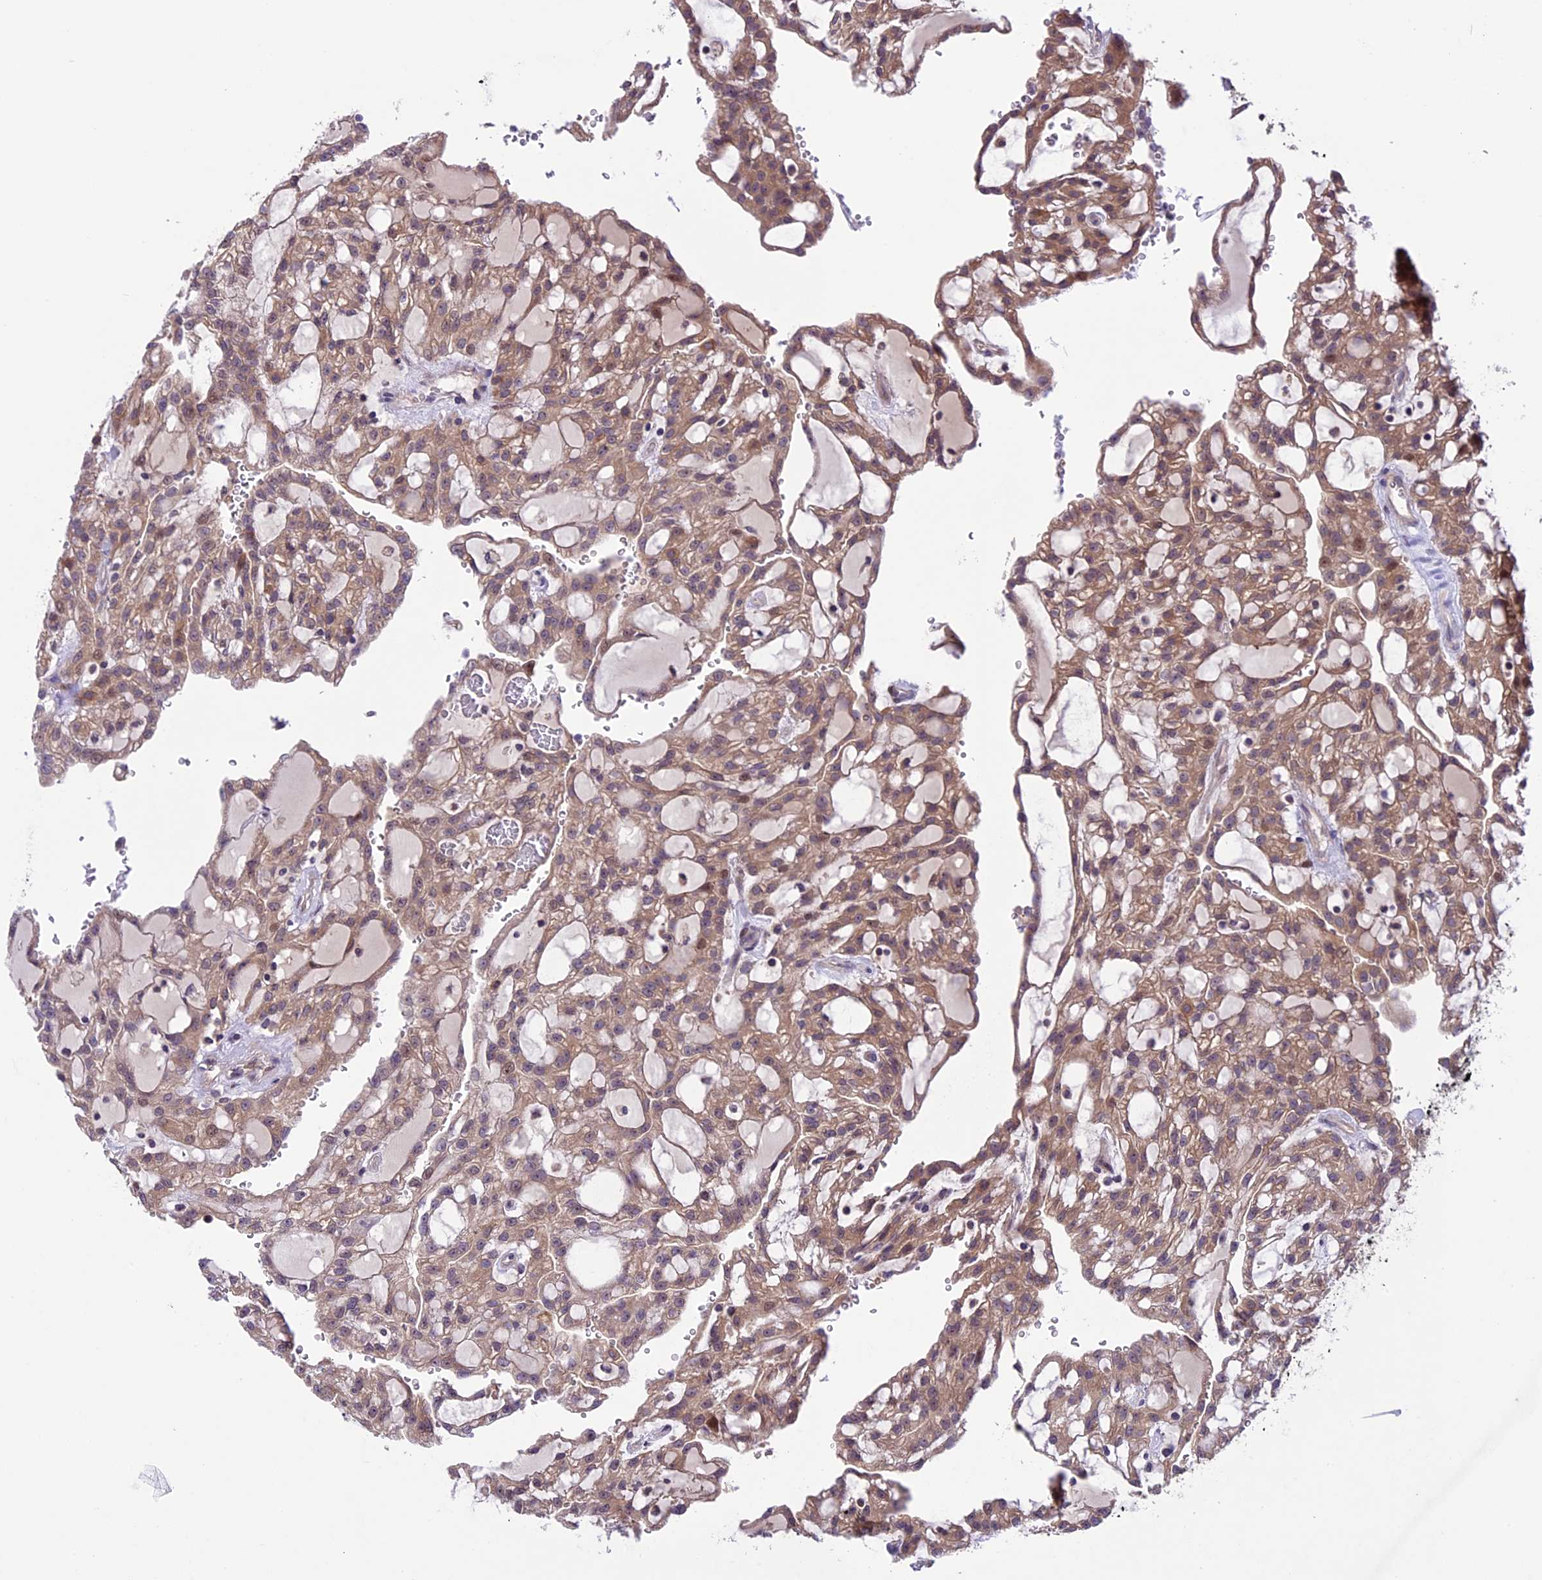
{"staining": {"intensity": "moderate", "quantity": ">75%", "location": "cytoplasmic/membranous"}, "tissue": "renal cancer", "cell_type": "Tumor cells", "image_type": "cancer", "snomed": [{"axis": "morphology", "description": "Adenocarcinoma, NOS"}, {"axis": "topography", "description": "Kidney"}], "caption": "IHC histopathology image of renal cancer stained for a protein (brown), which shows medium levels of moderate cytoplasmic/membranous expression in about >75% of tumor cells.", "gene": "XKR7", "patient": {"sex": "male", "age": 63}}